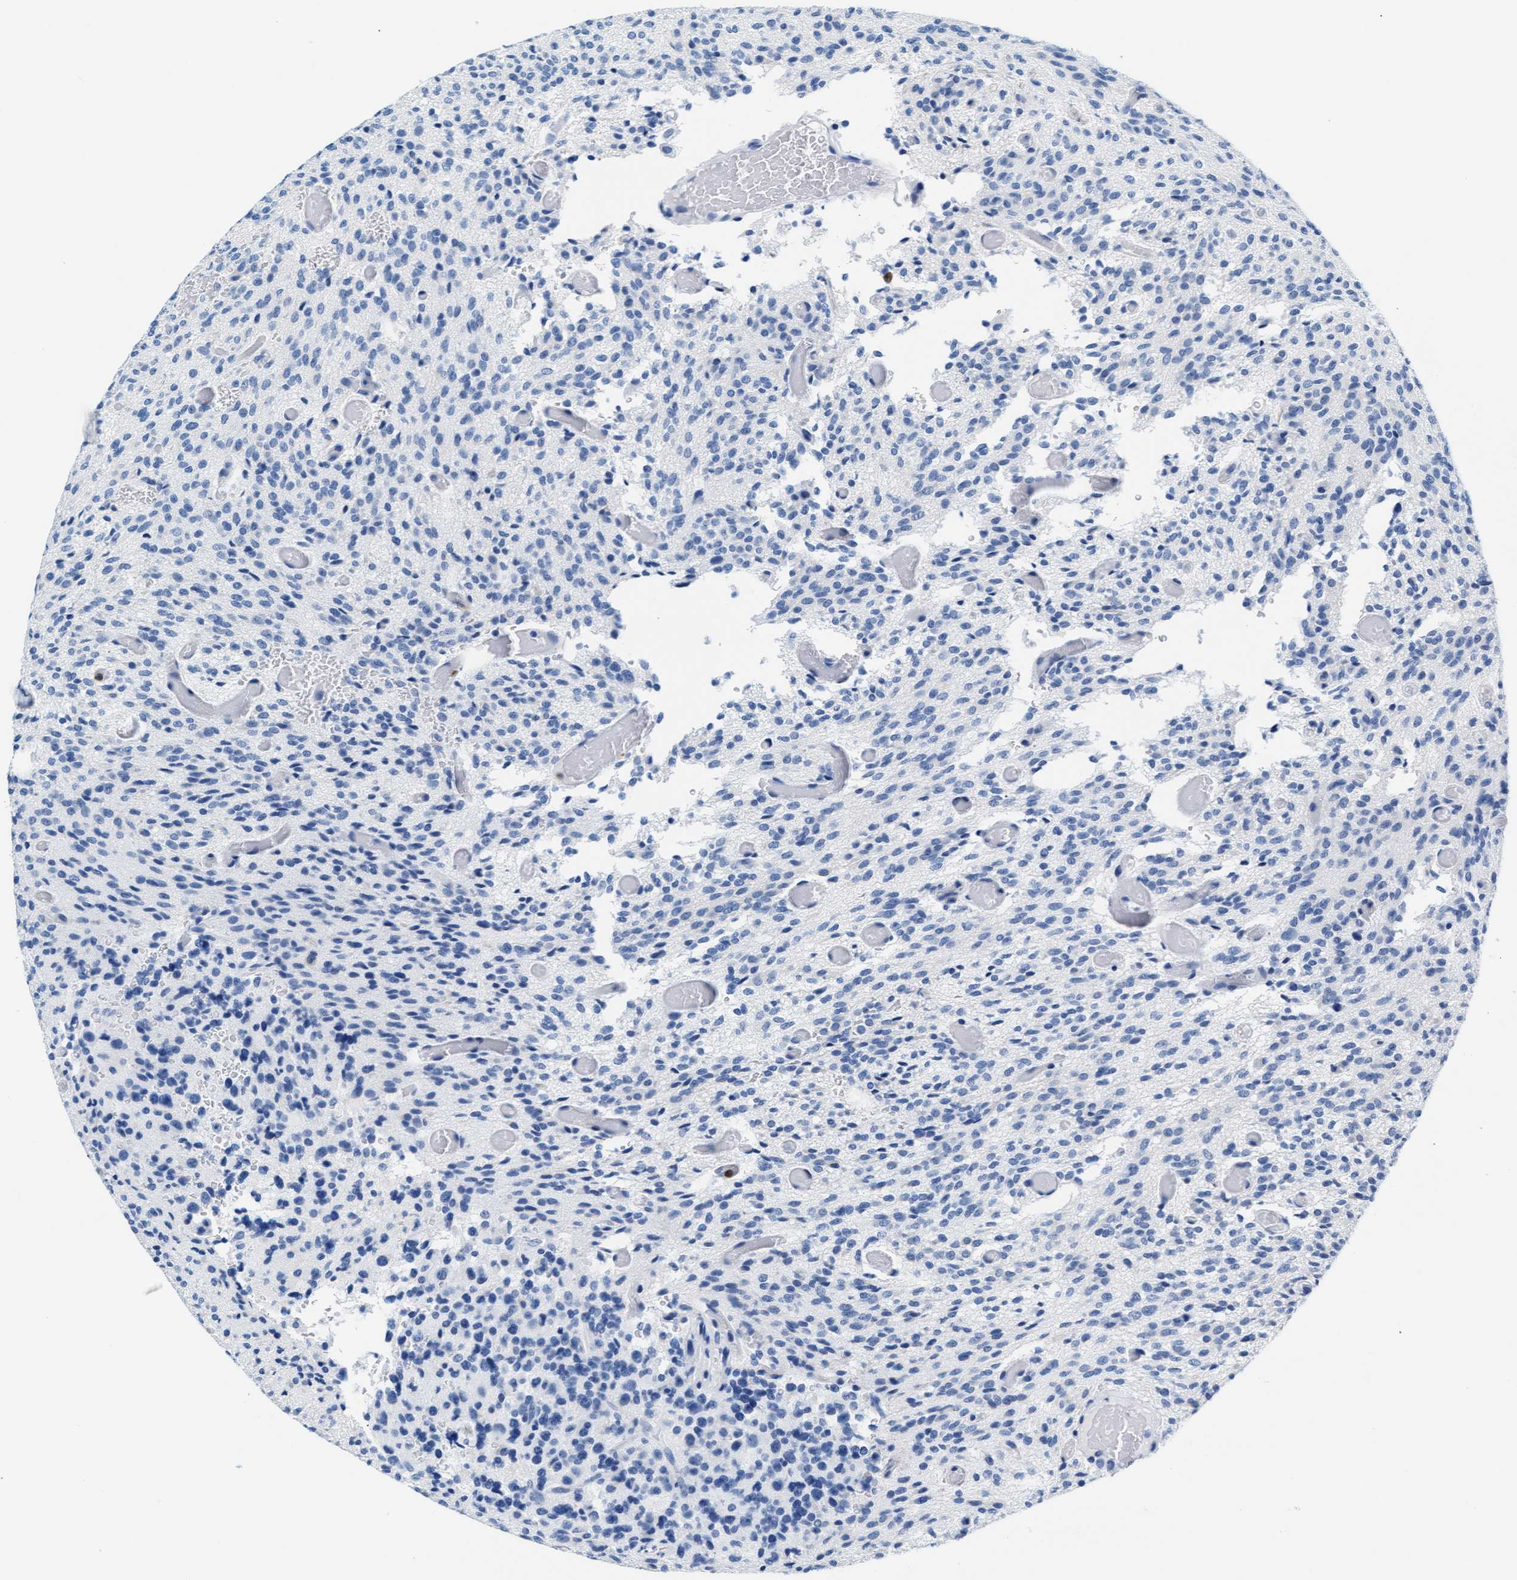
{"staining": {"intensity": "negative", "quantity": "none", "location": "none"}, "tissue": "glioma", "cell_type": "Tumor cells", "image_type": "cancer", "snomed": [{"axis": "morphology", "description": "Glioma, malignant, High grade"}, {"axis": "topography", "description": "Brain"}], "caption": "Protein analysis of glioma exhibits no significant positivity in tumor cells. The staining was performed using DAB (3,3'-diaminobenzidine) to visualize the protein expression in brown, while the nuclei were stained in blue with hematoxylin (Magnification: 20x).", "gene": "MMP8", "patient": {"sex": "male", "age": 34}}